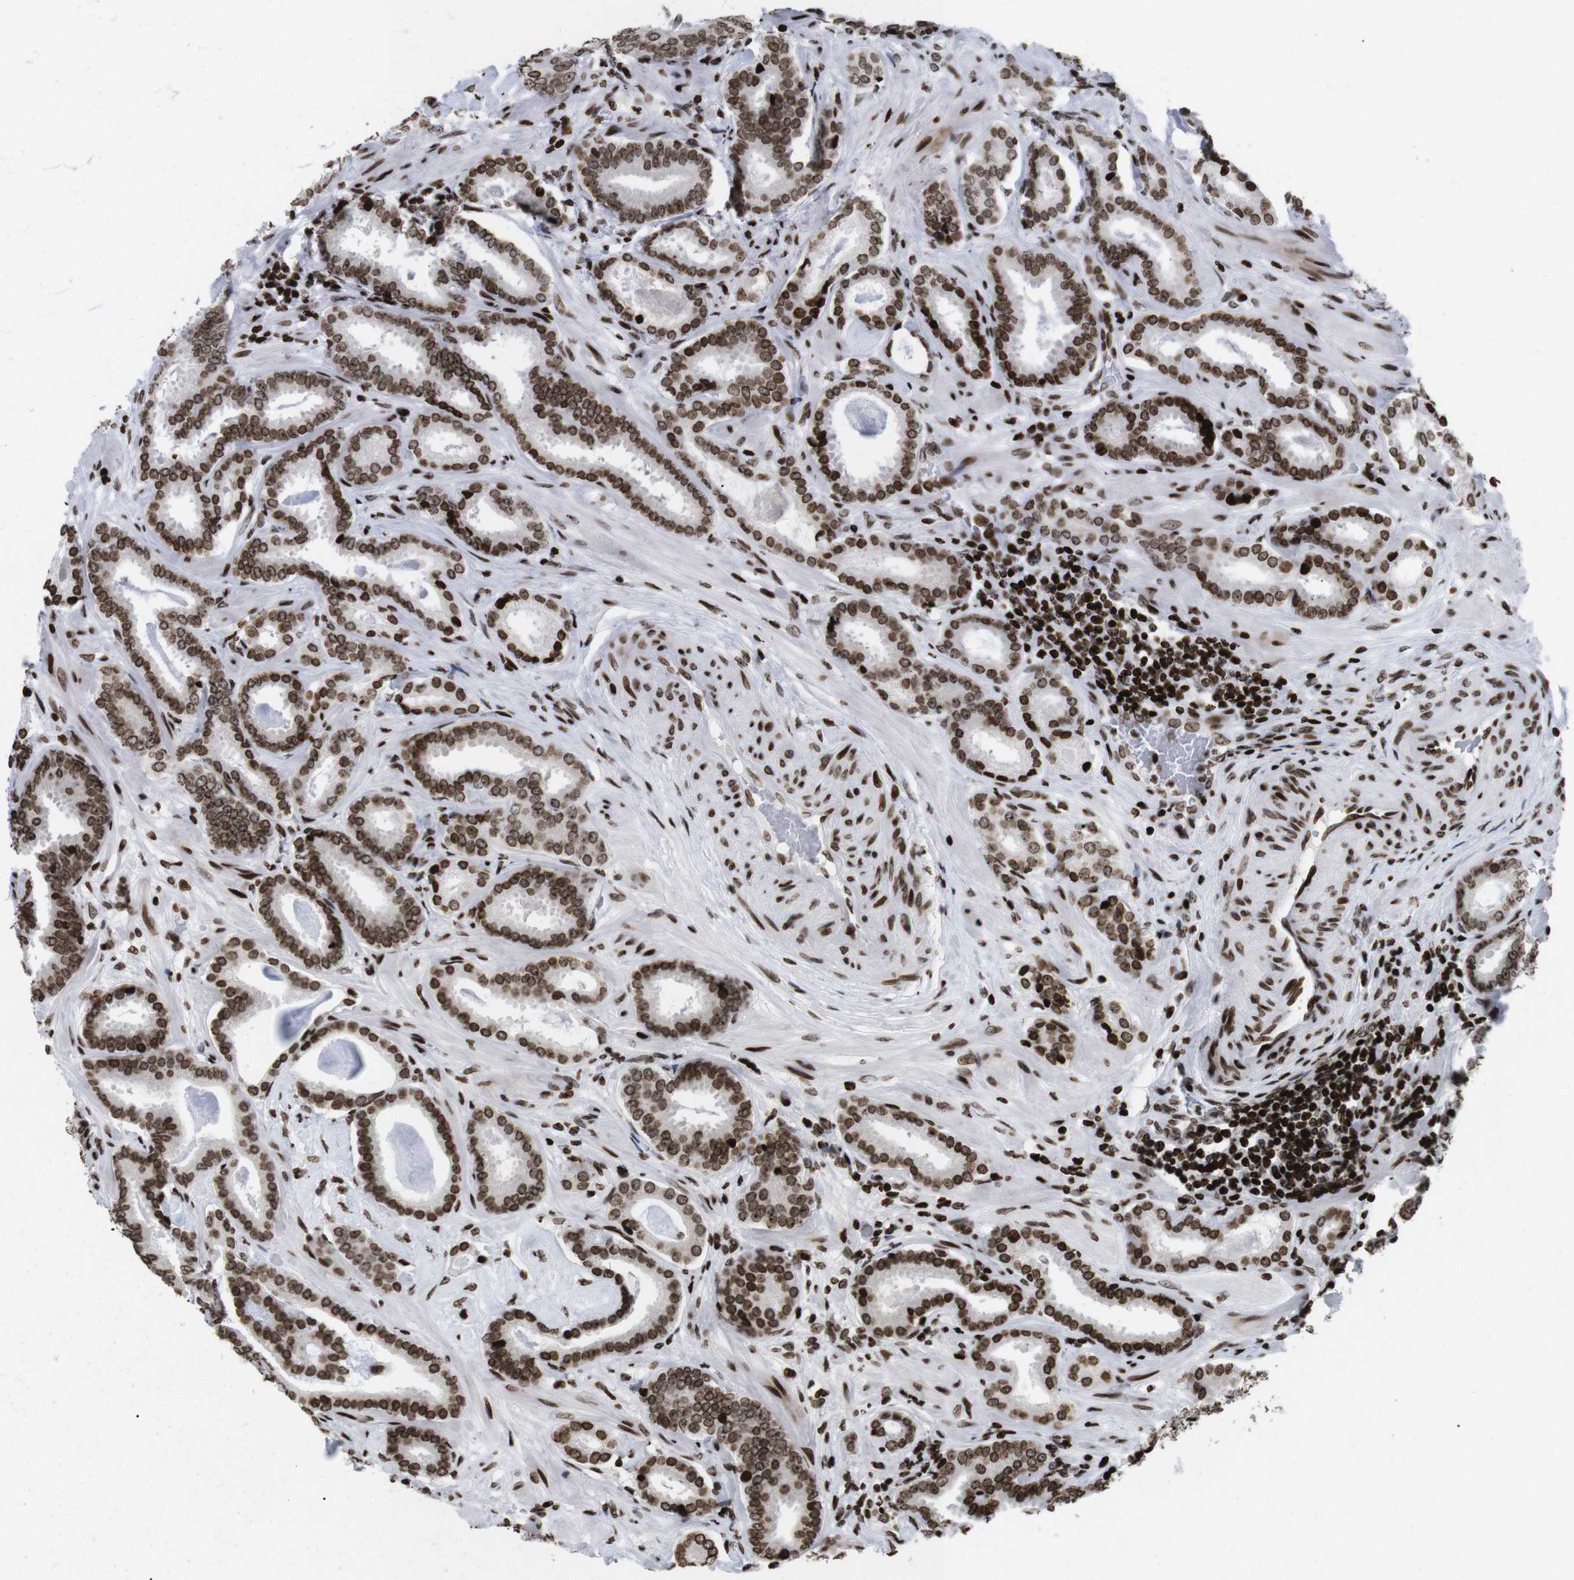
{"staining": {"intensity": "strong", "quantity": ">75%", "location": "nuclear"}, "tissue": "prostate cancer", "cell_type": "Tumor cells", "image_type": "cancer", "snomed": [{"axis": "morphology", "description": "Adenocarcinoma, Low grade"}, {"axis": "topography", "description": "Prostate"}], "caption": "Strong nuclear protein positivity is present in about >75% of tumor cells in prostate low-grade adenocarcinoma.", "gene": "H1-4", "patient": {"sex": "male", "age": 53}}